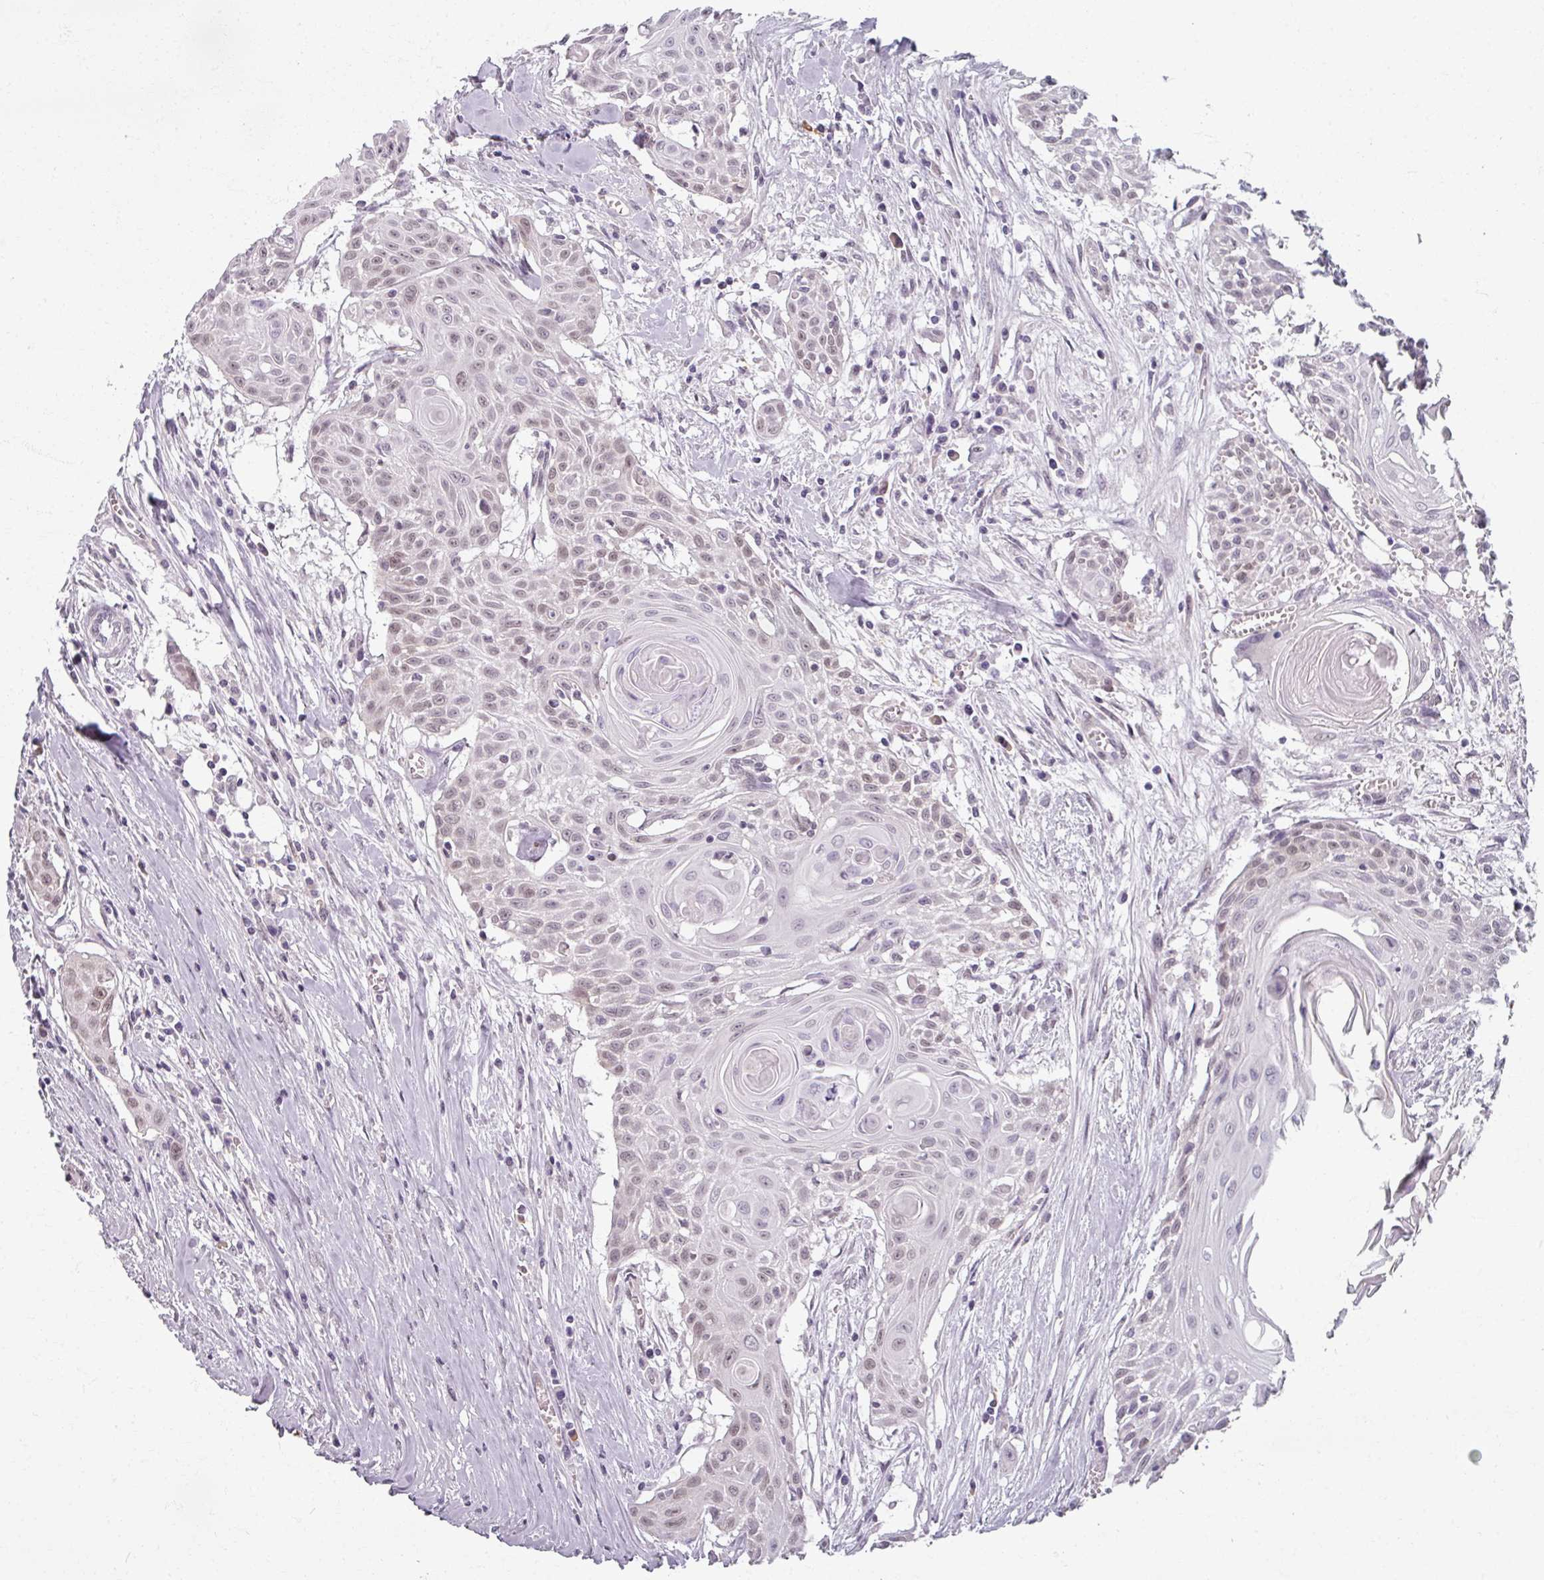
{"staining": {"intensity": "moderate", "quantity": ">75%", "location": "nuclear"}, "tissue": "head and neck cancer", "cell_type": "Tumor cells", "image_type": "cancer", "snomed": [{"axis": "morphology", "description": "Squamous cell carcinoma, NOS"}, {"axis": "topography", "description": "Lymph node"}, {"axis": "topography", "description": "Salivary gland"}, {"axis": "topography", "description": "Head-Neck"}], "caption": "Protein expression analysis of head and neck squamous cell carcinoma demonstrates moderate nuclear positivity in approximately >75% of tumor cells. Nuclei are stained in blue.", "gene": "RIPOR3", "patient": {"sex": "female", "age": 74}}